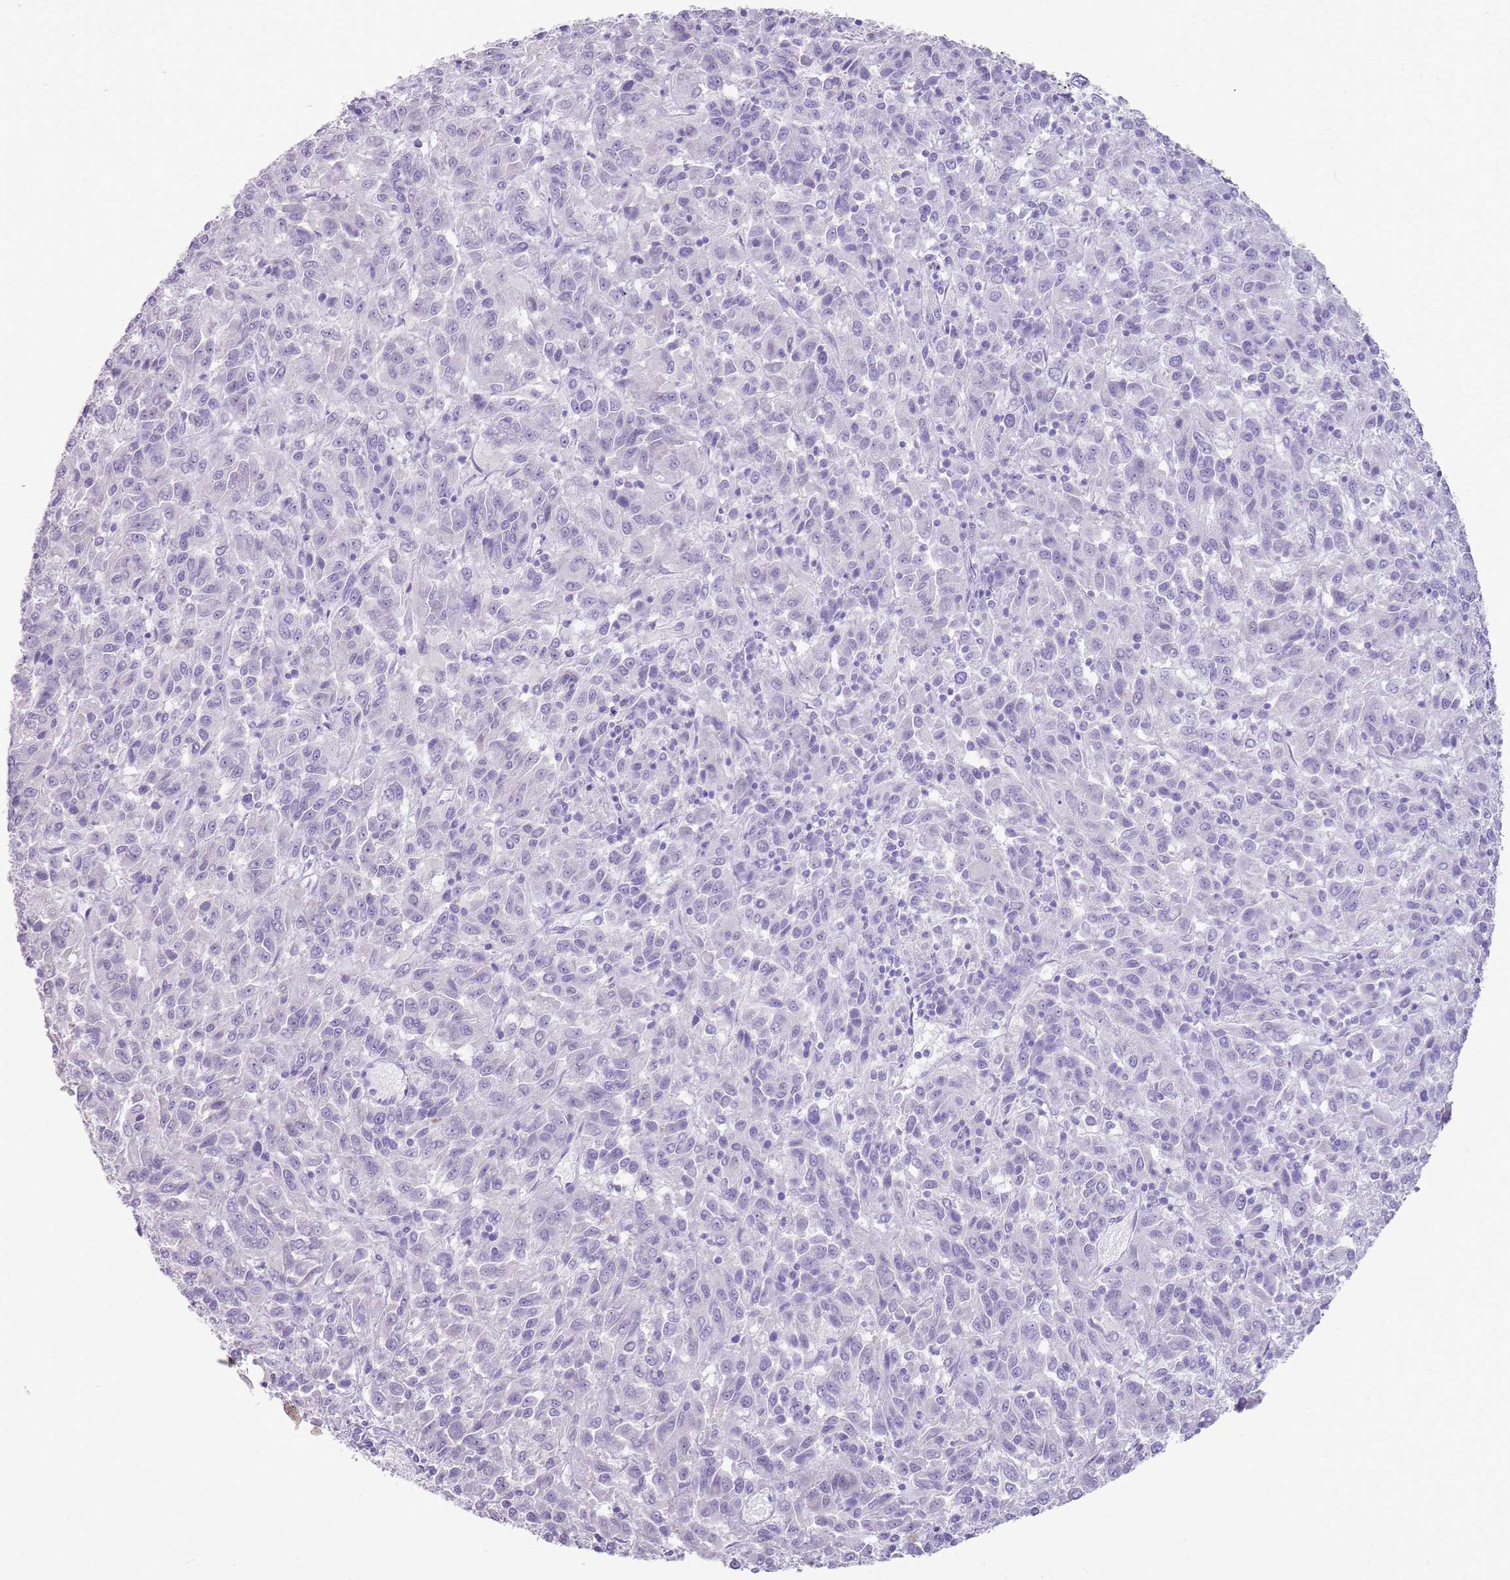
{"staining": {"intensity": "negative", "quantity": "none", "location": "none"}, "tissue": "melanoma", "cell_type": "Tumor cells", "image_type": "cancer", "snomed": [{"axis": "morphology", "description": "Malignant melanoma, Metastatic site"}, {"axis": "topography", "description": "Lung"}], "caption": "High power microscopy histopathology image of an immunohistochemistry (IHC) micrograph of malignant melanoma (metastatic site), revealing no significant staining in tumor cells. (DAB (3,3'-diaminobenzidine) immunohistochemistry visualized using brightfield microscopy, high magnification).", "gene": "NBPF3", "patient": {"sex": "male", "age": 64}}